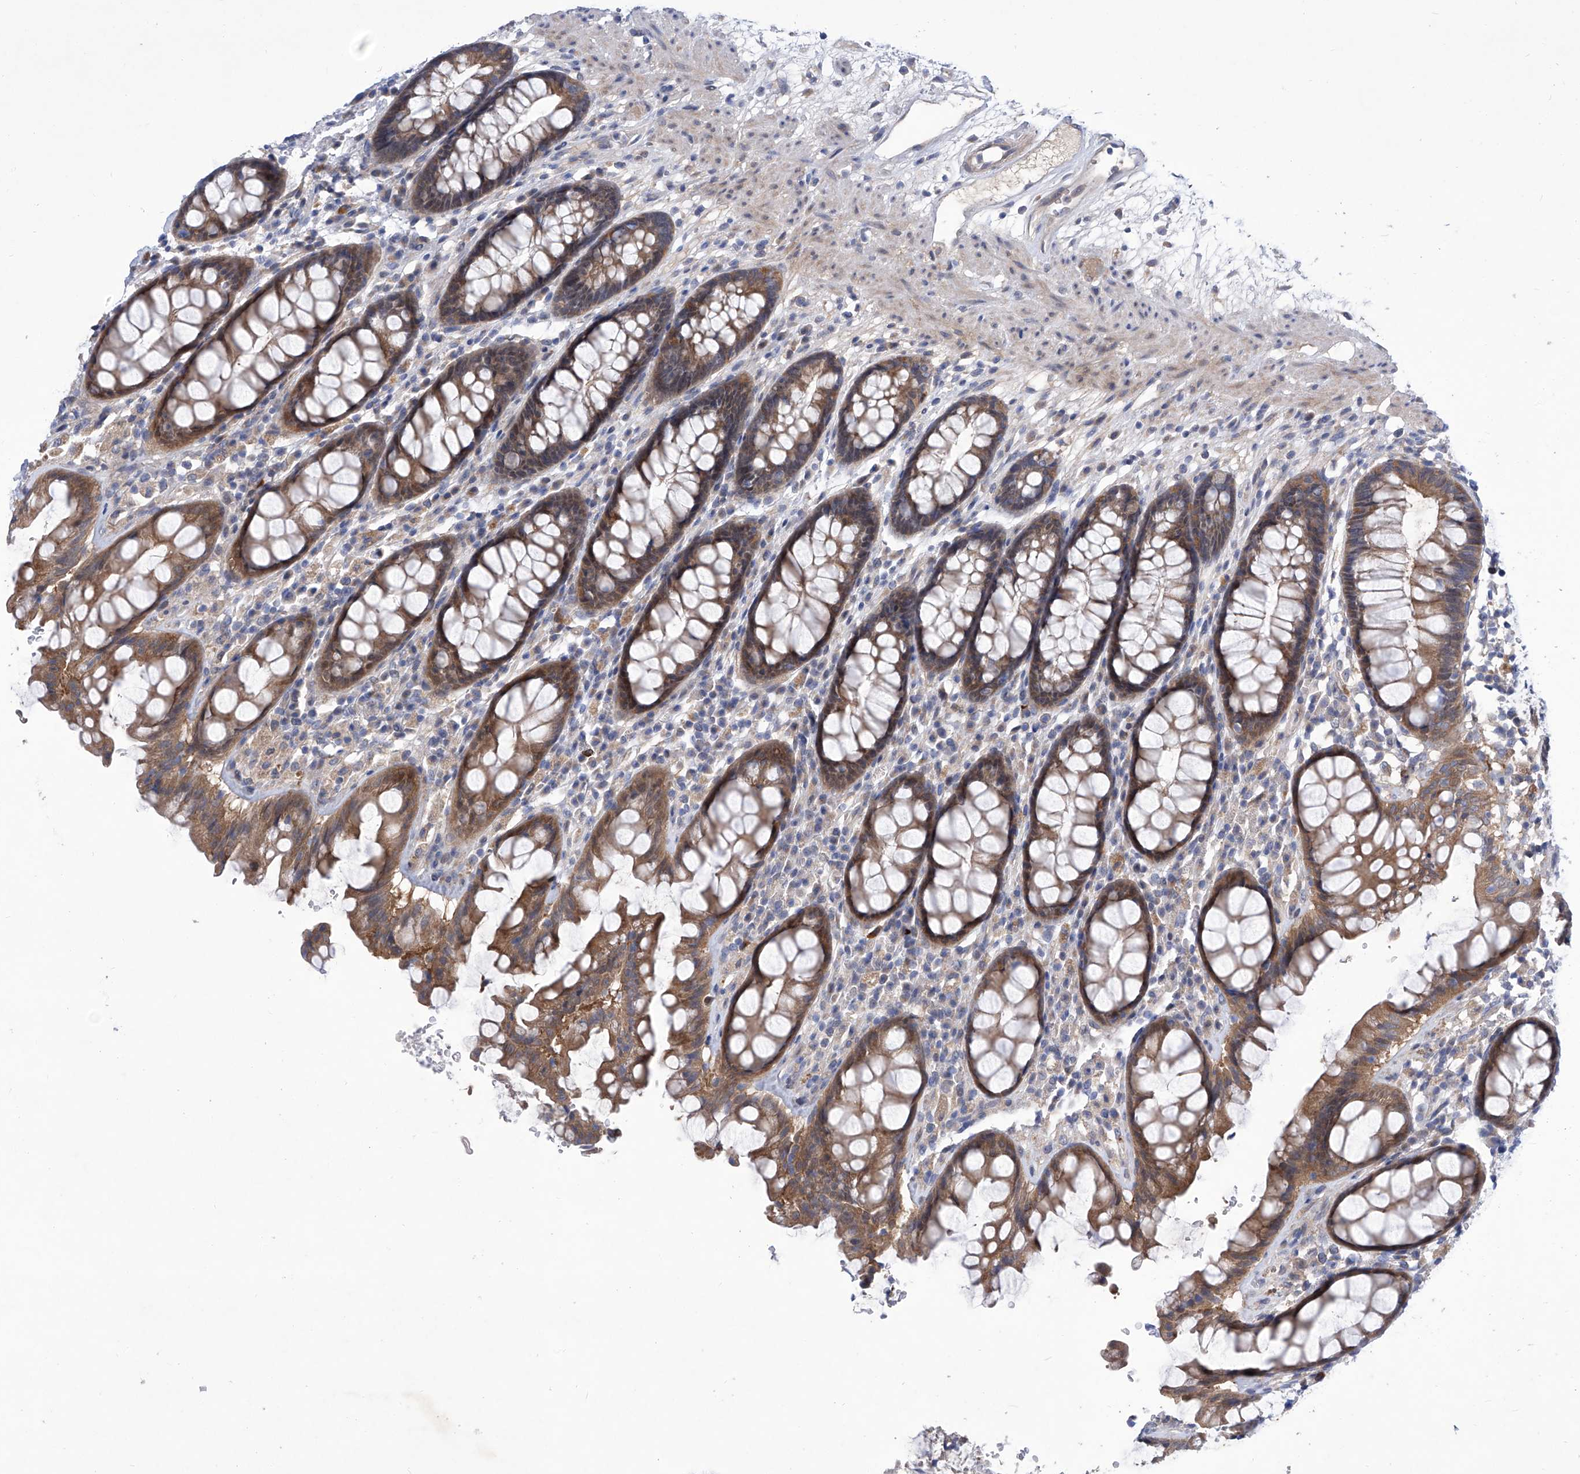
{"staining": {"intensity": "moderate", "quantity": ">75%", "location": "cytoplasmic/membranous"}, "tissue": "rectum", "cell_type": "Glandular cells", "image_type": "normal", "snomed": [{"axis": "morphology", "description": "Normal tissue, NOS"}, {"axis": "topography", "description": "Rectum"}], "caption": "Immunohistochemistry histopathology image of normal human rectum stained for a protein (brown), which exhibits medium levels of moderate cytoplasmic/membranous staining in about >75% of glandular cells.", "gene": "SRBD1", "patient": {"sex": "male", "age": 64}}